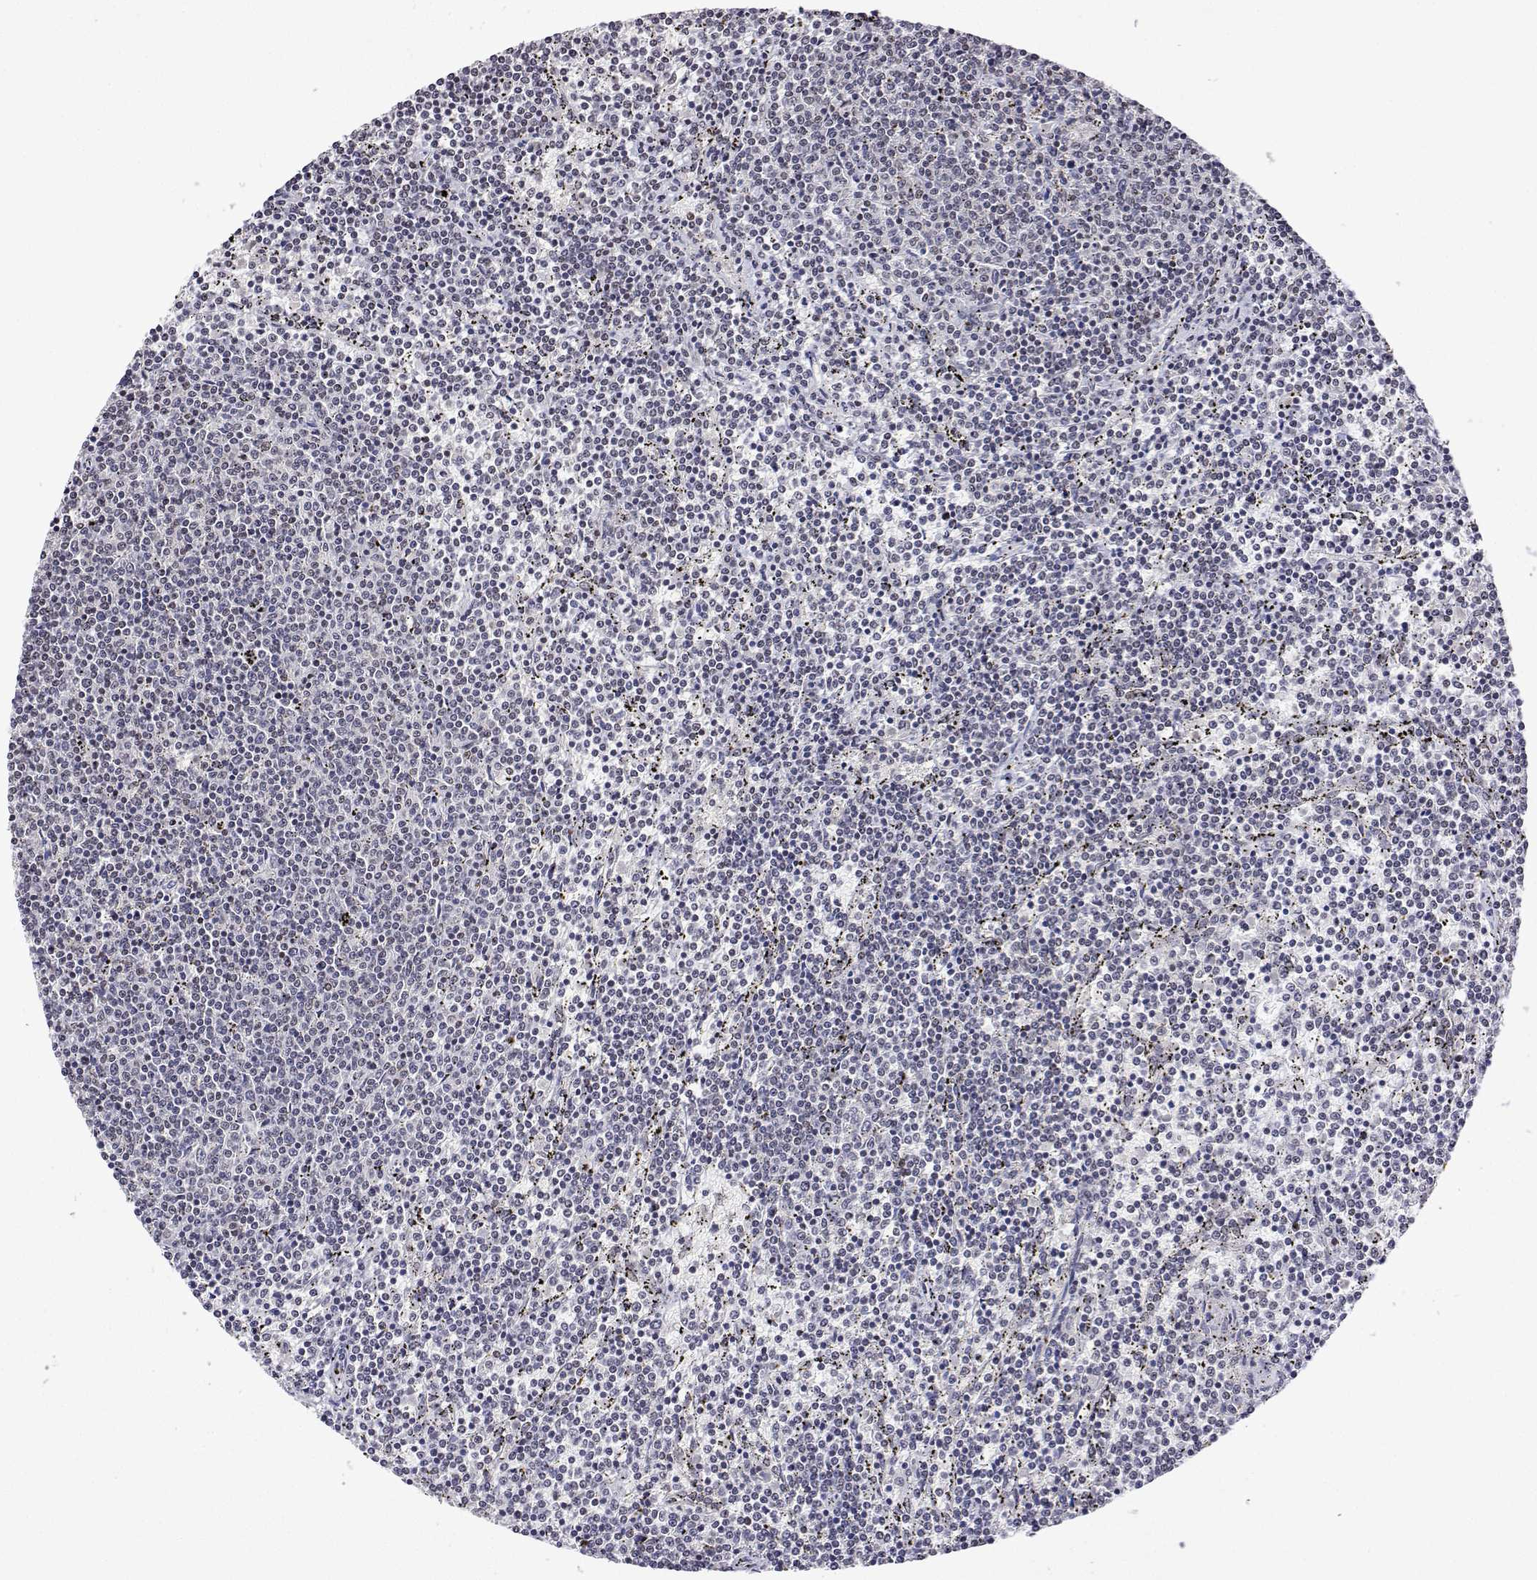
{"staining": {"intensity": "negative", "quantity": "none", "location": "none"}, "tissue": "lymphoma", "cell_type": "Tumor cells", "image_type": "cancer", "snomed": [{"axis": "morphology", "description": "Malignant lymphoma, non-Hodgkin's type, Low grade"}, {"axis": "topography", "description": "Spleen"}], "caption": "There is no significant positivity in tumor cells of lymphoma.", "gene": "XPC", "patient": {"sex": "female", "age": 50}}